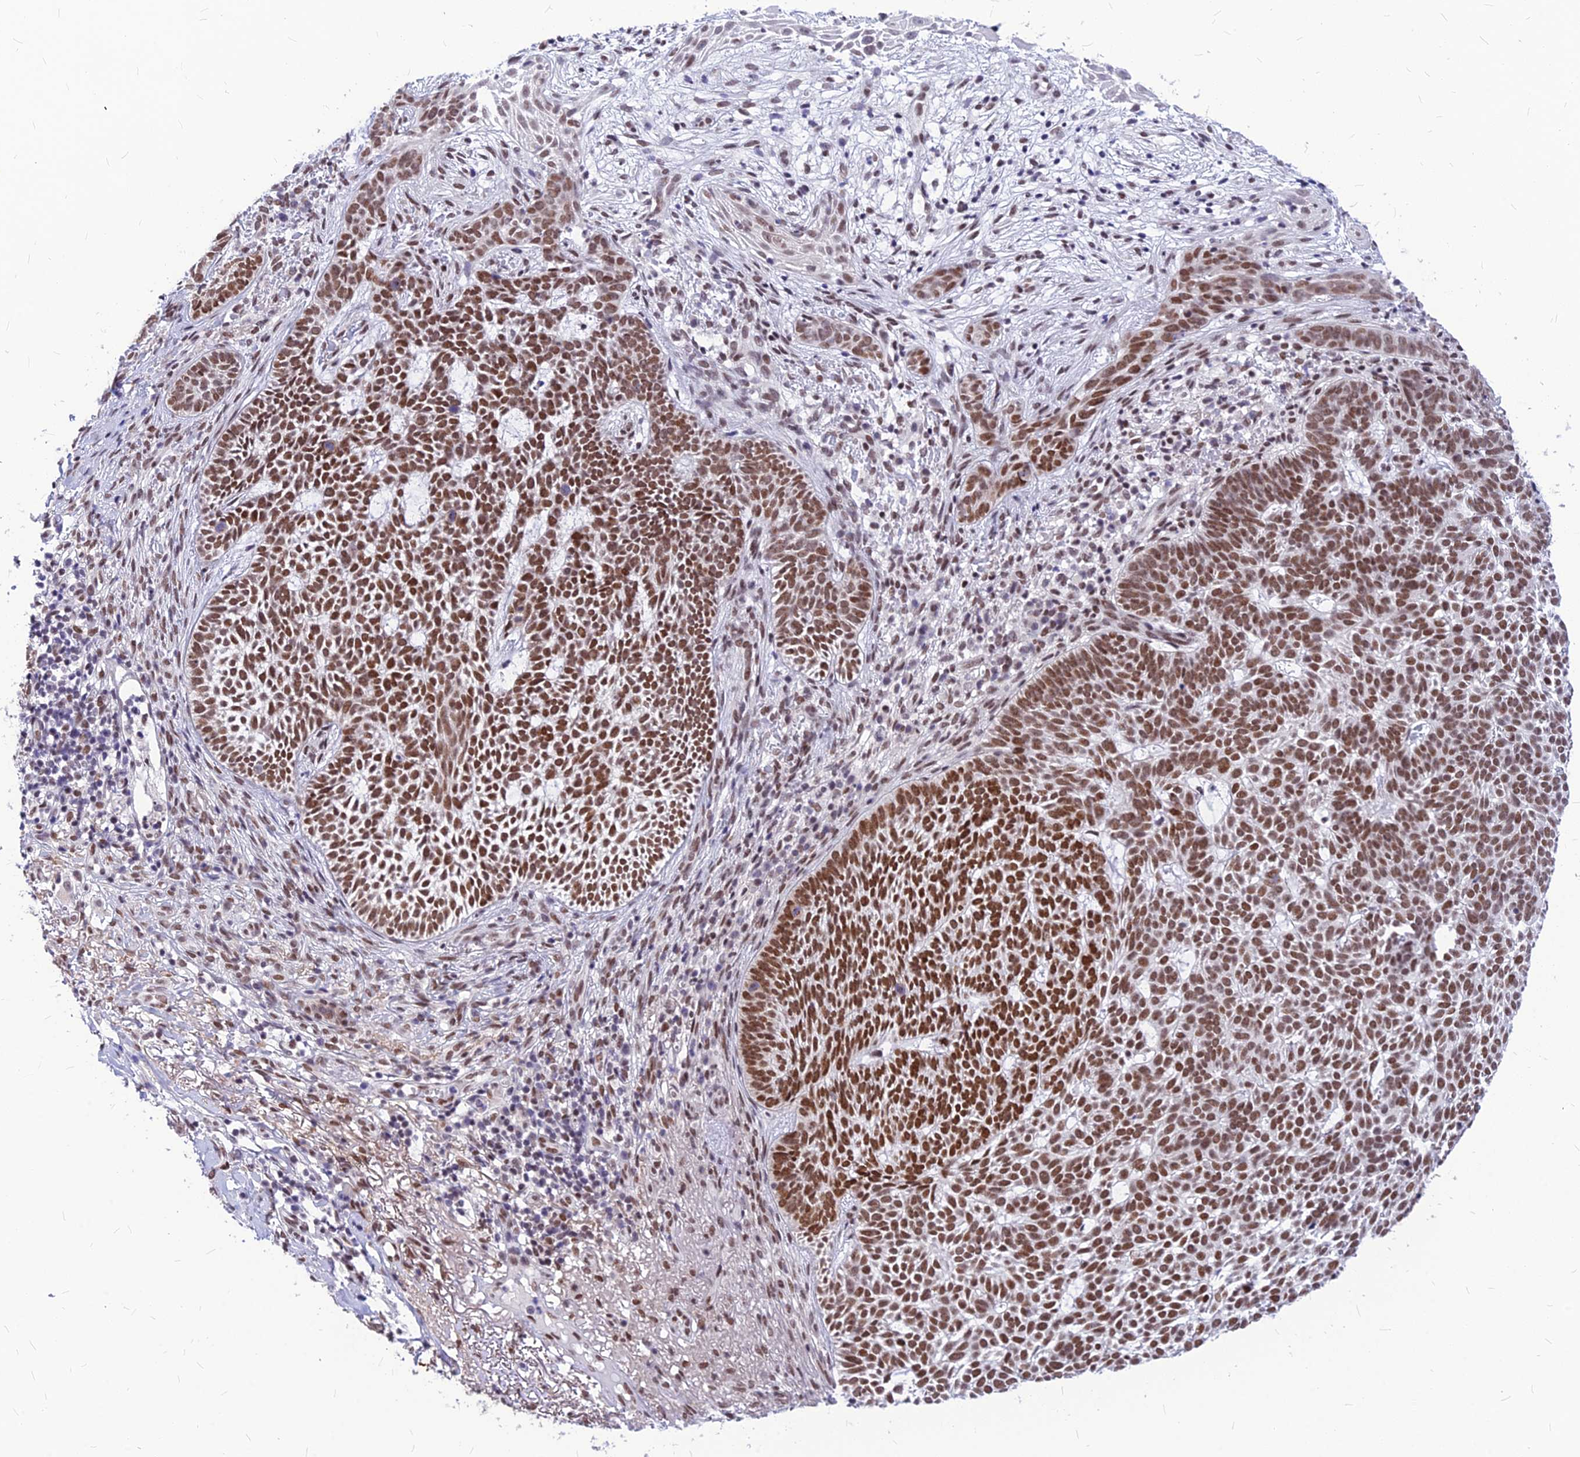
{"staining": {"intensity": "strong", "quantity": ">75%", "location": "nuclear"}, "tissue": "skin cancer", "cell_type": "Tumor cells", "image_type": "cancer", "snomed": [{"axis": "morphology", "description": "Basal cell carcinoma"}, {"axis": "topography", "description": "Skin"}], "caption": "Protein staining shows strong nuclear expression in about >75% of tumor cells in skin cancer.", "gene": "KCTD13", "patient": {"sex": "female", "age": 78}}